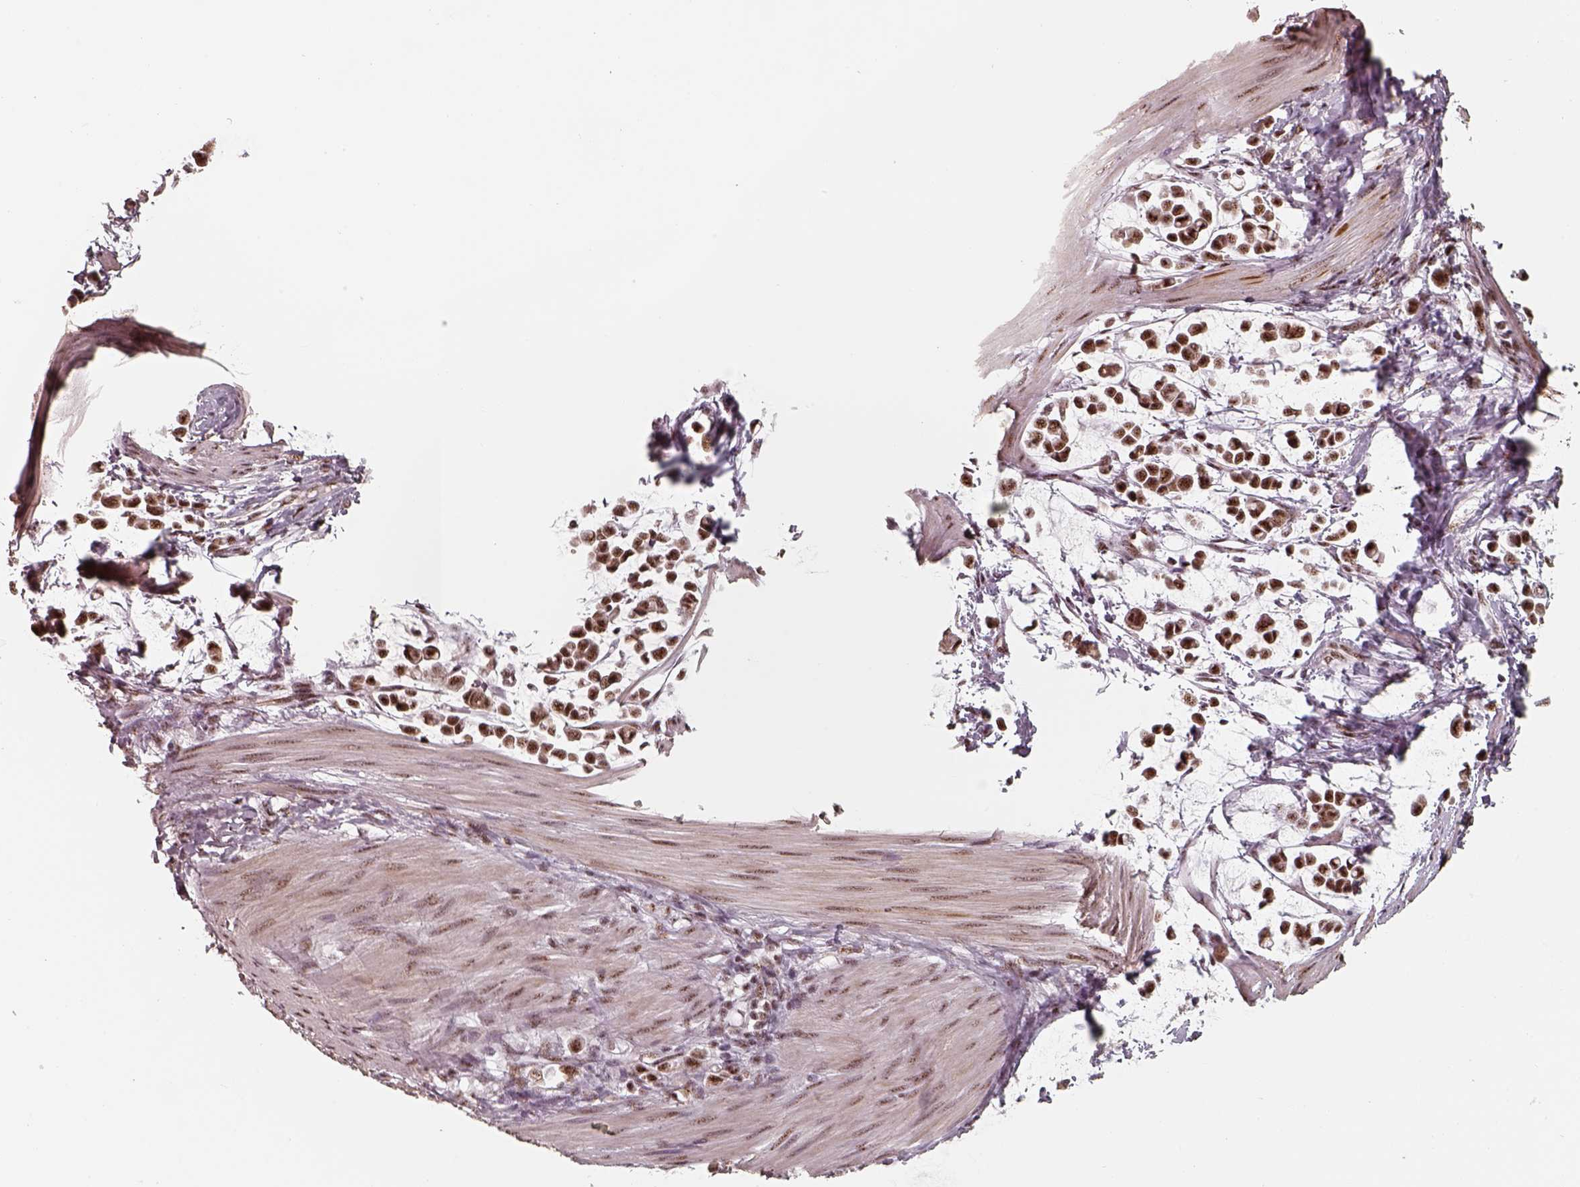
{"staining": {"intensity": "strong", "quantity": ">75%", "location": "nuclear"}, "tissue": "stomach cancer", "cell_type": "Tumor cells", "image_type": "cancer", "snomed": [{"axis": "morphology", "description": "Adenocarcinoma, NOS"}, {"axis": "topography", "description": "Stomach"}], "caption": "High-magnification brightfield microscopy of stomach adenocarcinoma stained with DAB (3,3'-diaminobenzidine) (brown) and counterstained with hematoxylin (blue). tumor cells exhibit strong nuclear staining is present in about>75% of cells.", "gene": "ATXN7L3", "patient": {"sex": "male", "age": 82}}